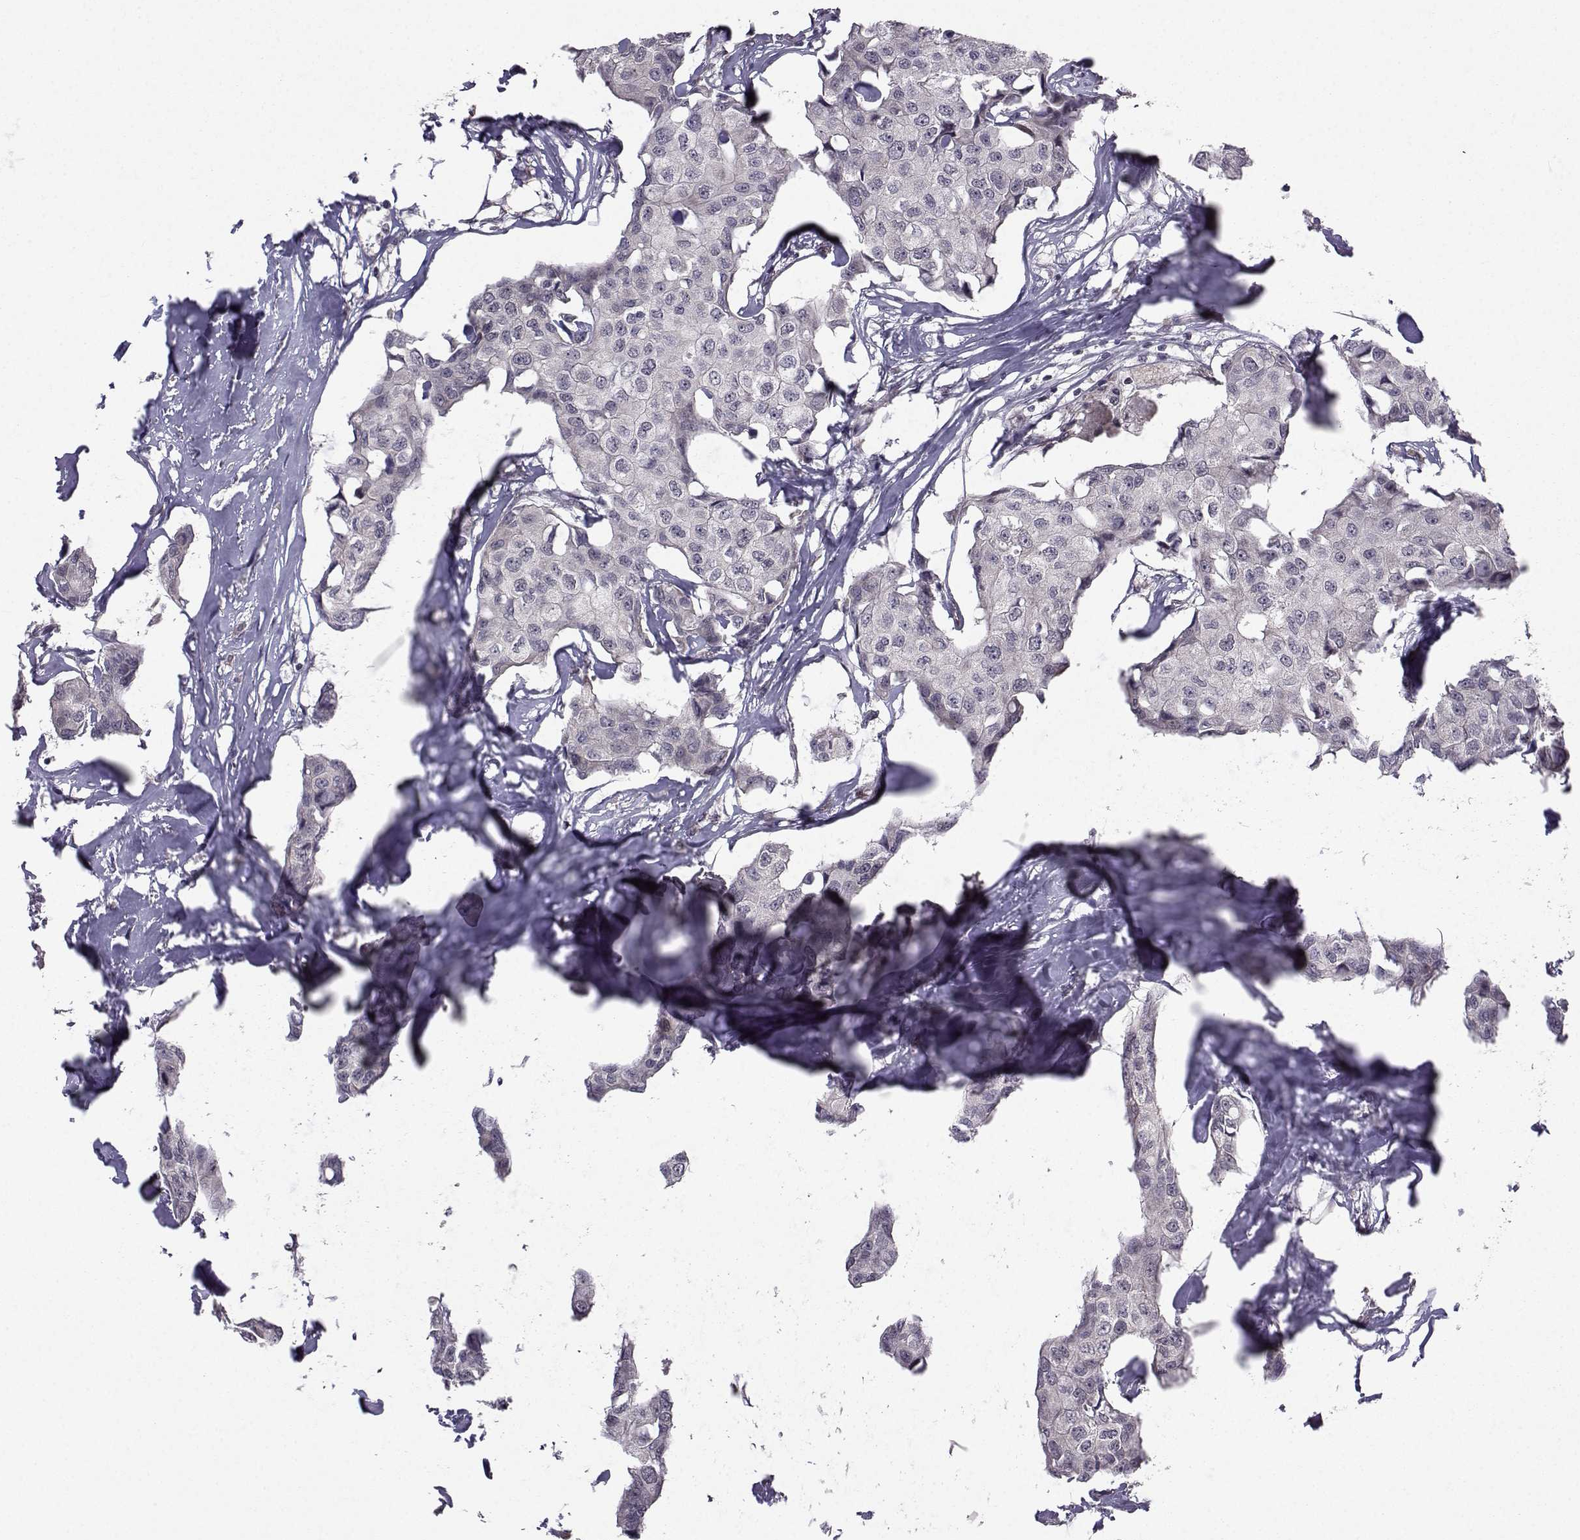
{"staining": {"intensity": "negative", "quantity": "none", "location": "none"}, "tissue": "breast cancer", "cell_type": "Tumor cells", "image_type": "cancer", "snomed": [{"axis": "morphology", "description": "Duct carcinoma"}, {"axis": "topography", "description": "Breast"}], "caption": "Immunohistochemistry (IHC) photomicrograph of human invasive ductal carcinoma (breast) stained for a protein (brown), which reveals no expression in tumor cells.", "gene": "PKN2", "patient": {"sex": "female", "age": 80}}